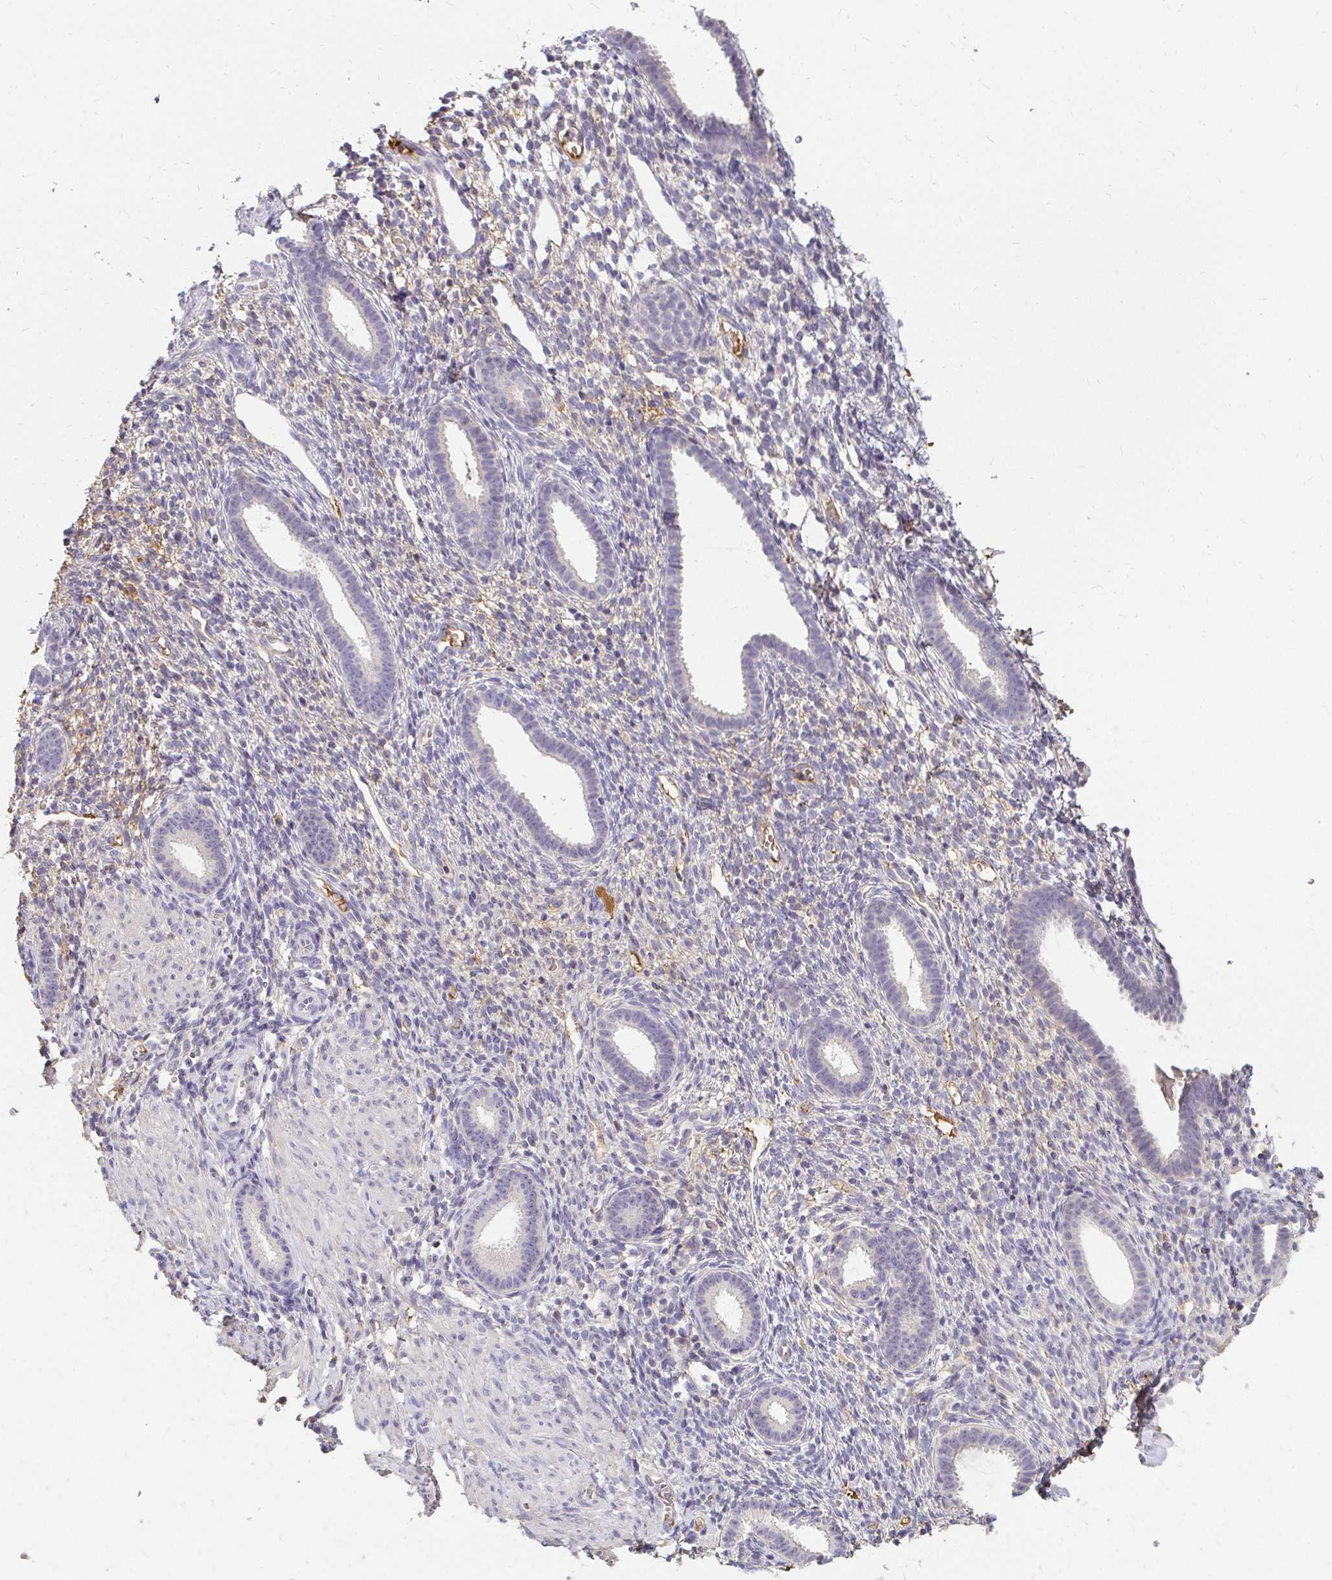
{"staining": {"intensity": "negative", "quantity": "none", "location": "none"}, "tissue": "endometrium", "cell_type": "Cells in endometrial stroma", "image_type": "normal", "snomed": [{"axis": "morphology", "description": "Normal tissue, NOS"}, {"axis": "topography", "description": "Endometrium"}], "caption": "Immunohistochemical staining of unremarkable endometrium demonstrates no significant staining in cells in endometrial stroma.", "gene": "LOXL4", "patient": {"sex": "female", "age": 36}}